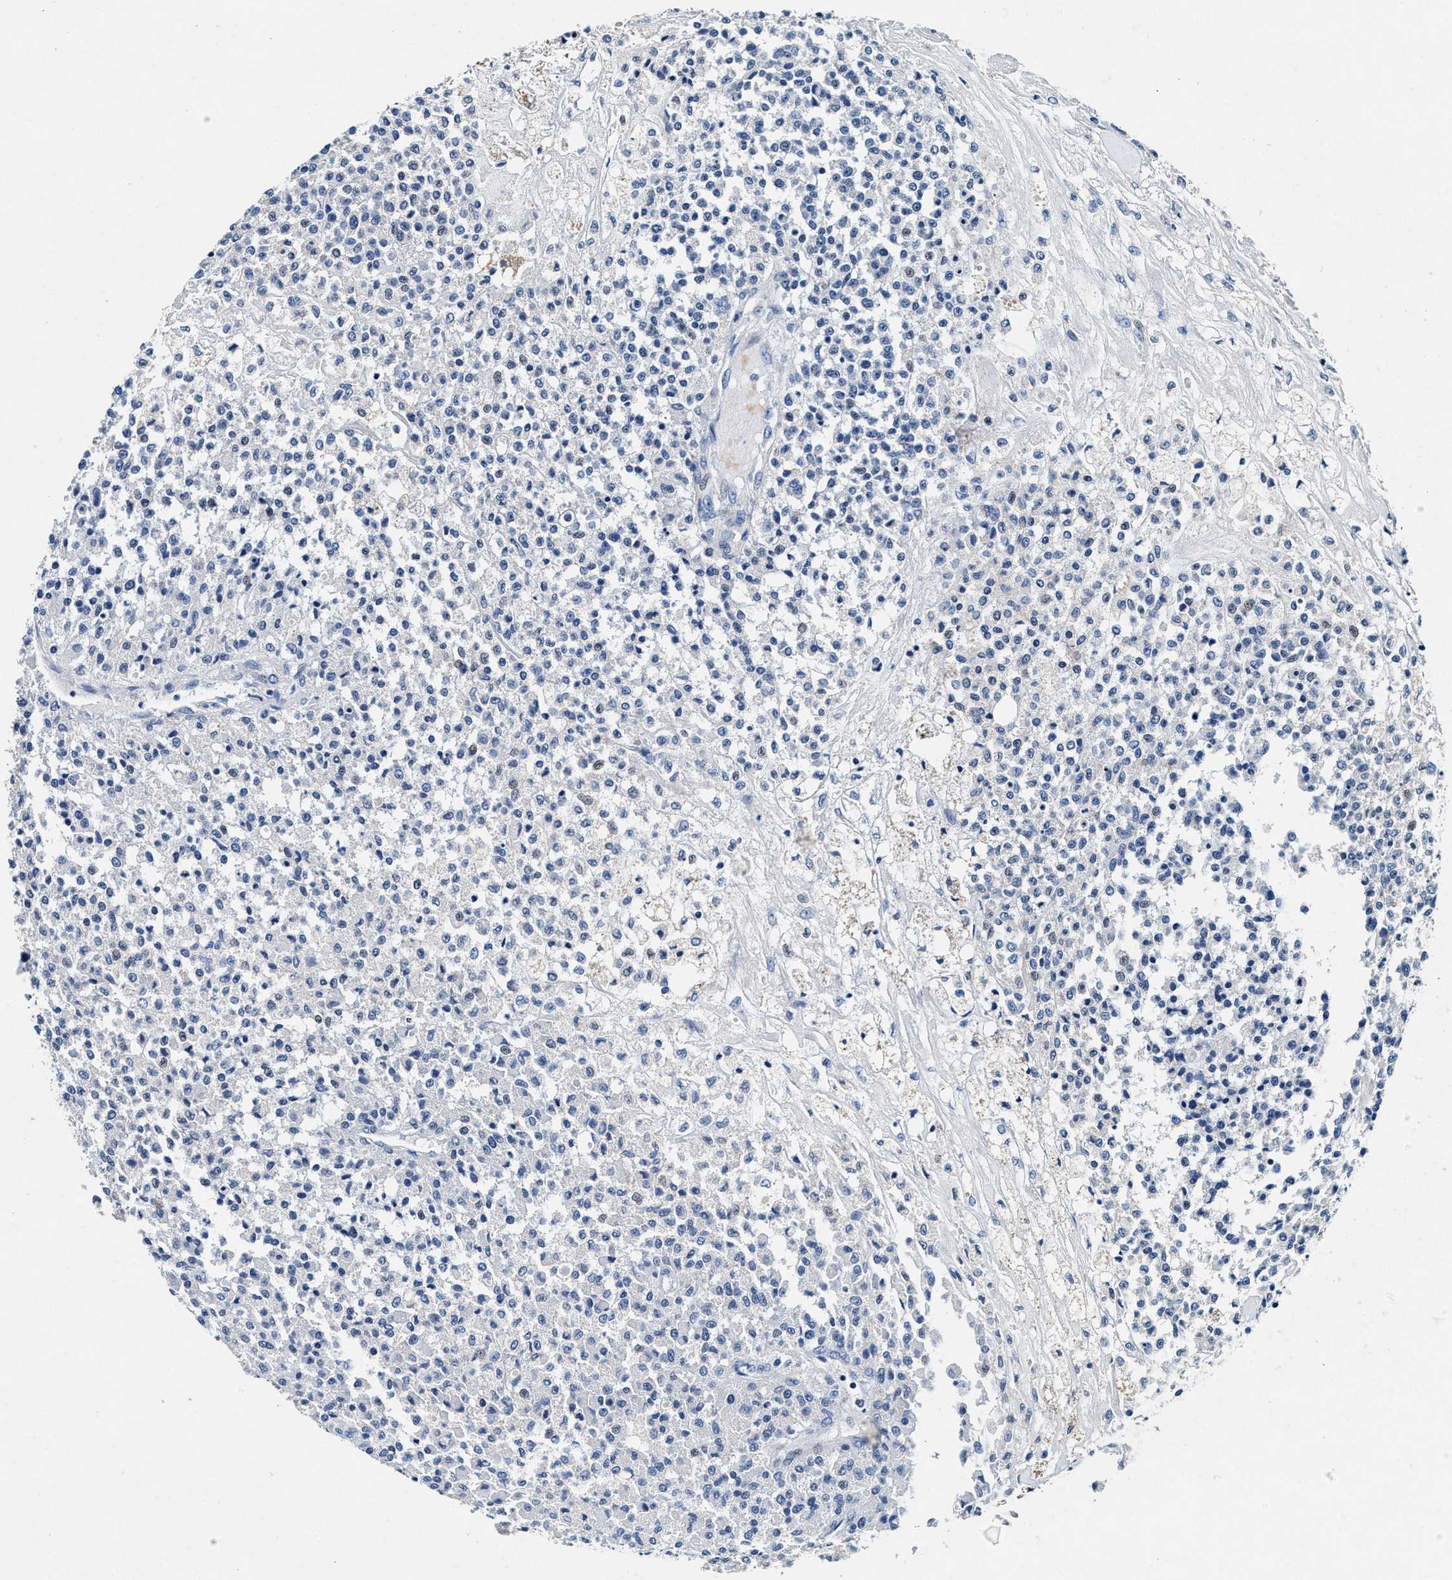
{"staining": {"intensity": "negative", "quantity": "none", "location": "none"}, "tissue": "testis cancer", "cell_type": "Tumor cells", "image_type": "cancer", "snomed": [{"axis": "morphology", "description": "Seminoma, NOS"}, {"axis": "topography", "description": "Testis"}], "caption": "Human seminoma (testis) stained for a protein using immunohistochemistry demonstrates no positivity in tumor cells.", "gene": "SLC8A1", "patient": {"sex": "male", "age": 59}}